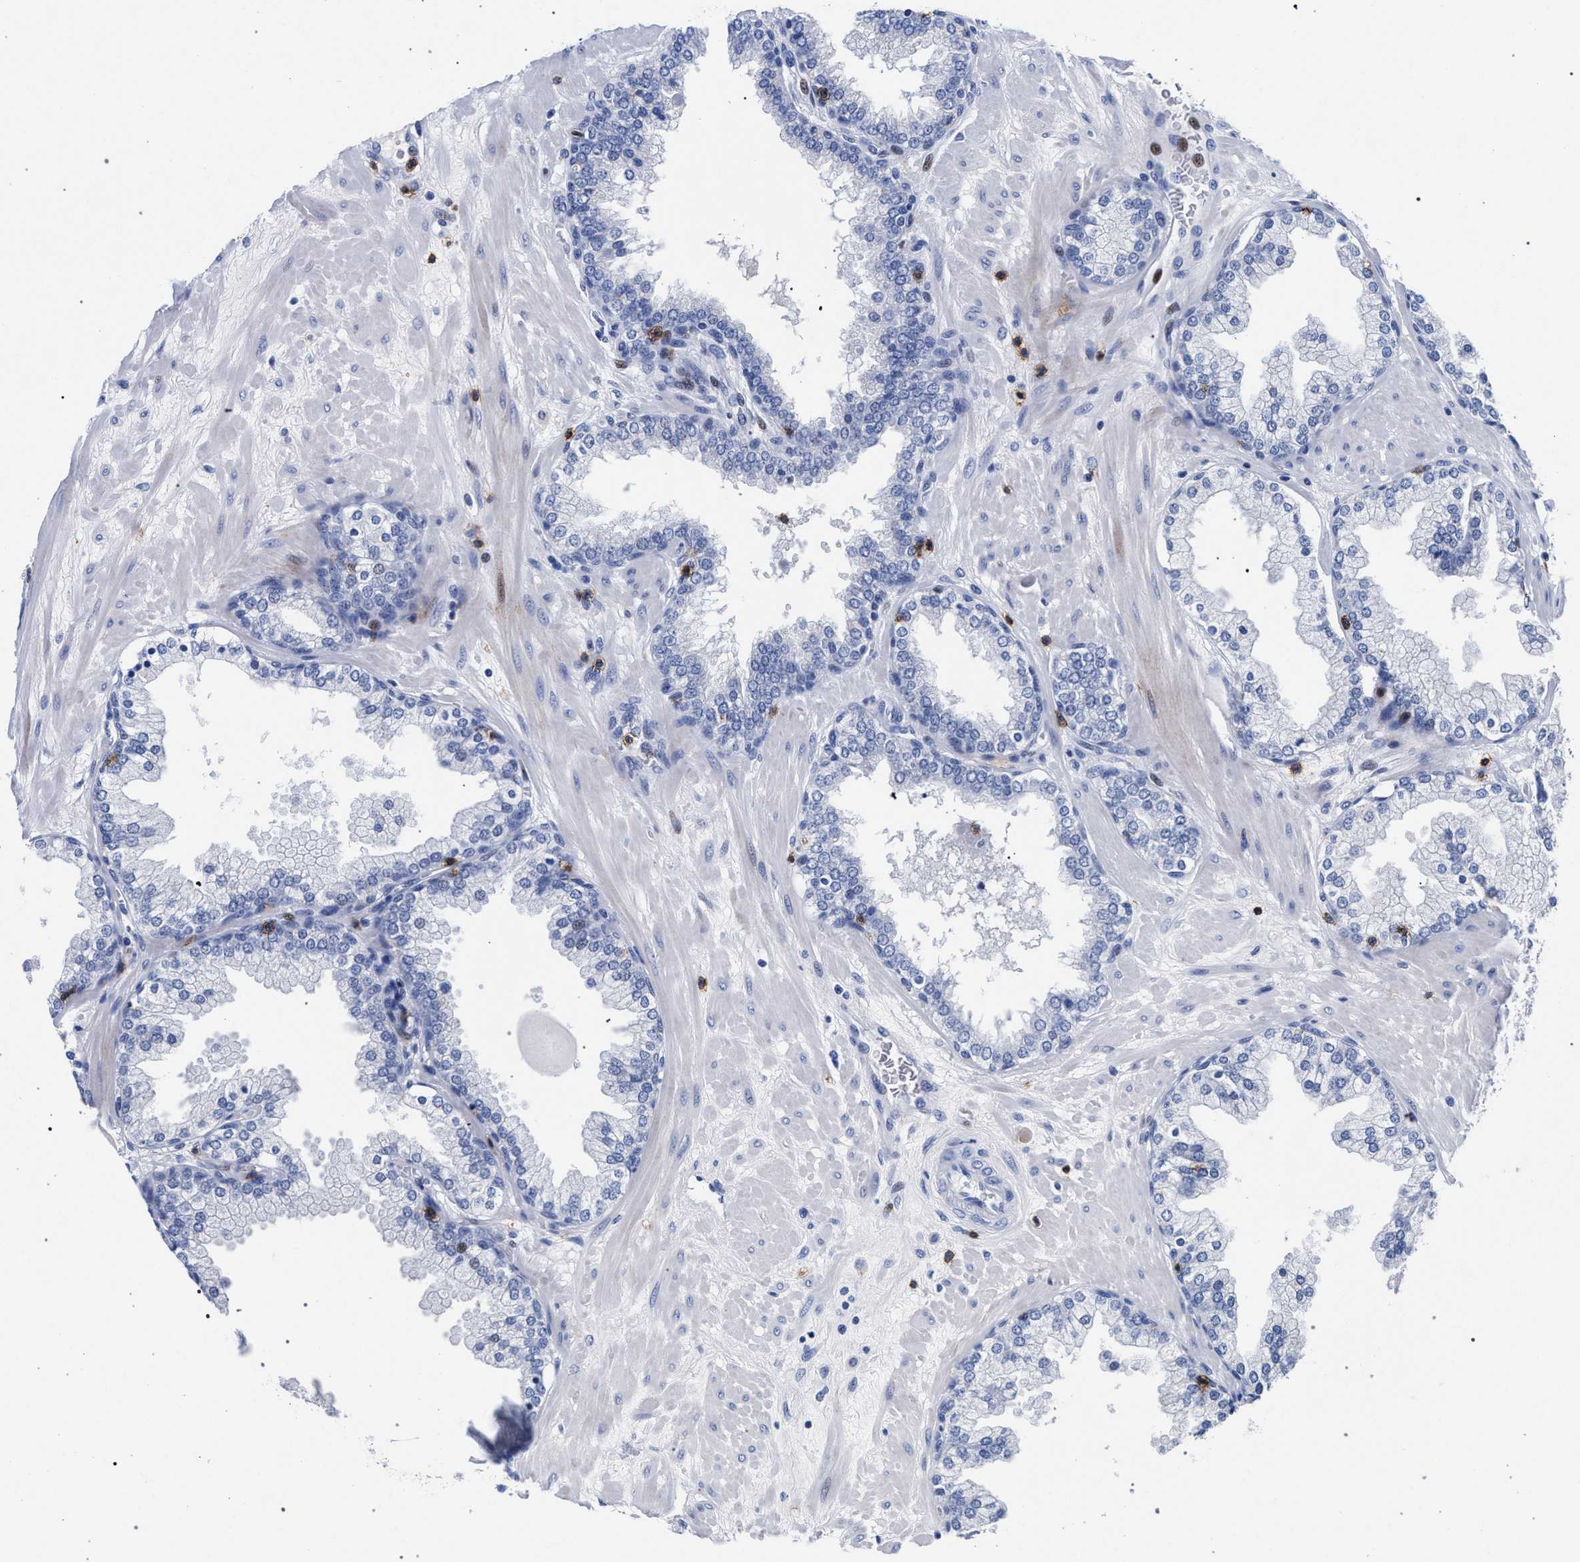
{"staining": {"intensity": "negative", "quantity": "none", "location": "none"}, "tissue": "prostate", "cell_type": "Glandular cells", "image_type": "normal", "snomed": [{"axis": "morphology", "description": "Normal tissue, NOS"}, {"axis": "topography", "description": "Prostate"}], "caption": "DAB (3,3'-diaminobenzidine) immunohistochemical staining of normal human prostate displays no significant expression in glandular cells.", "gene": "KLRK1", "patient": {"sex": "male", "age": 51}}